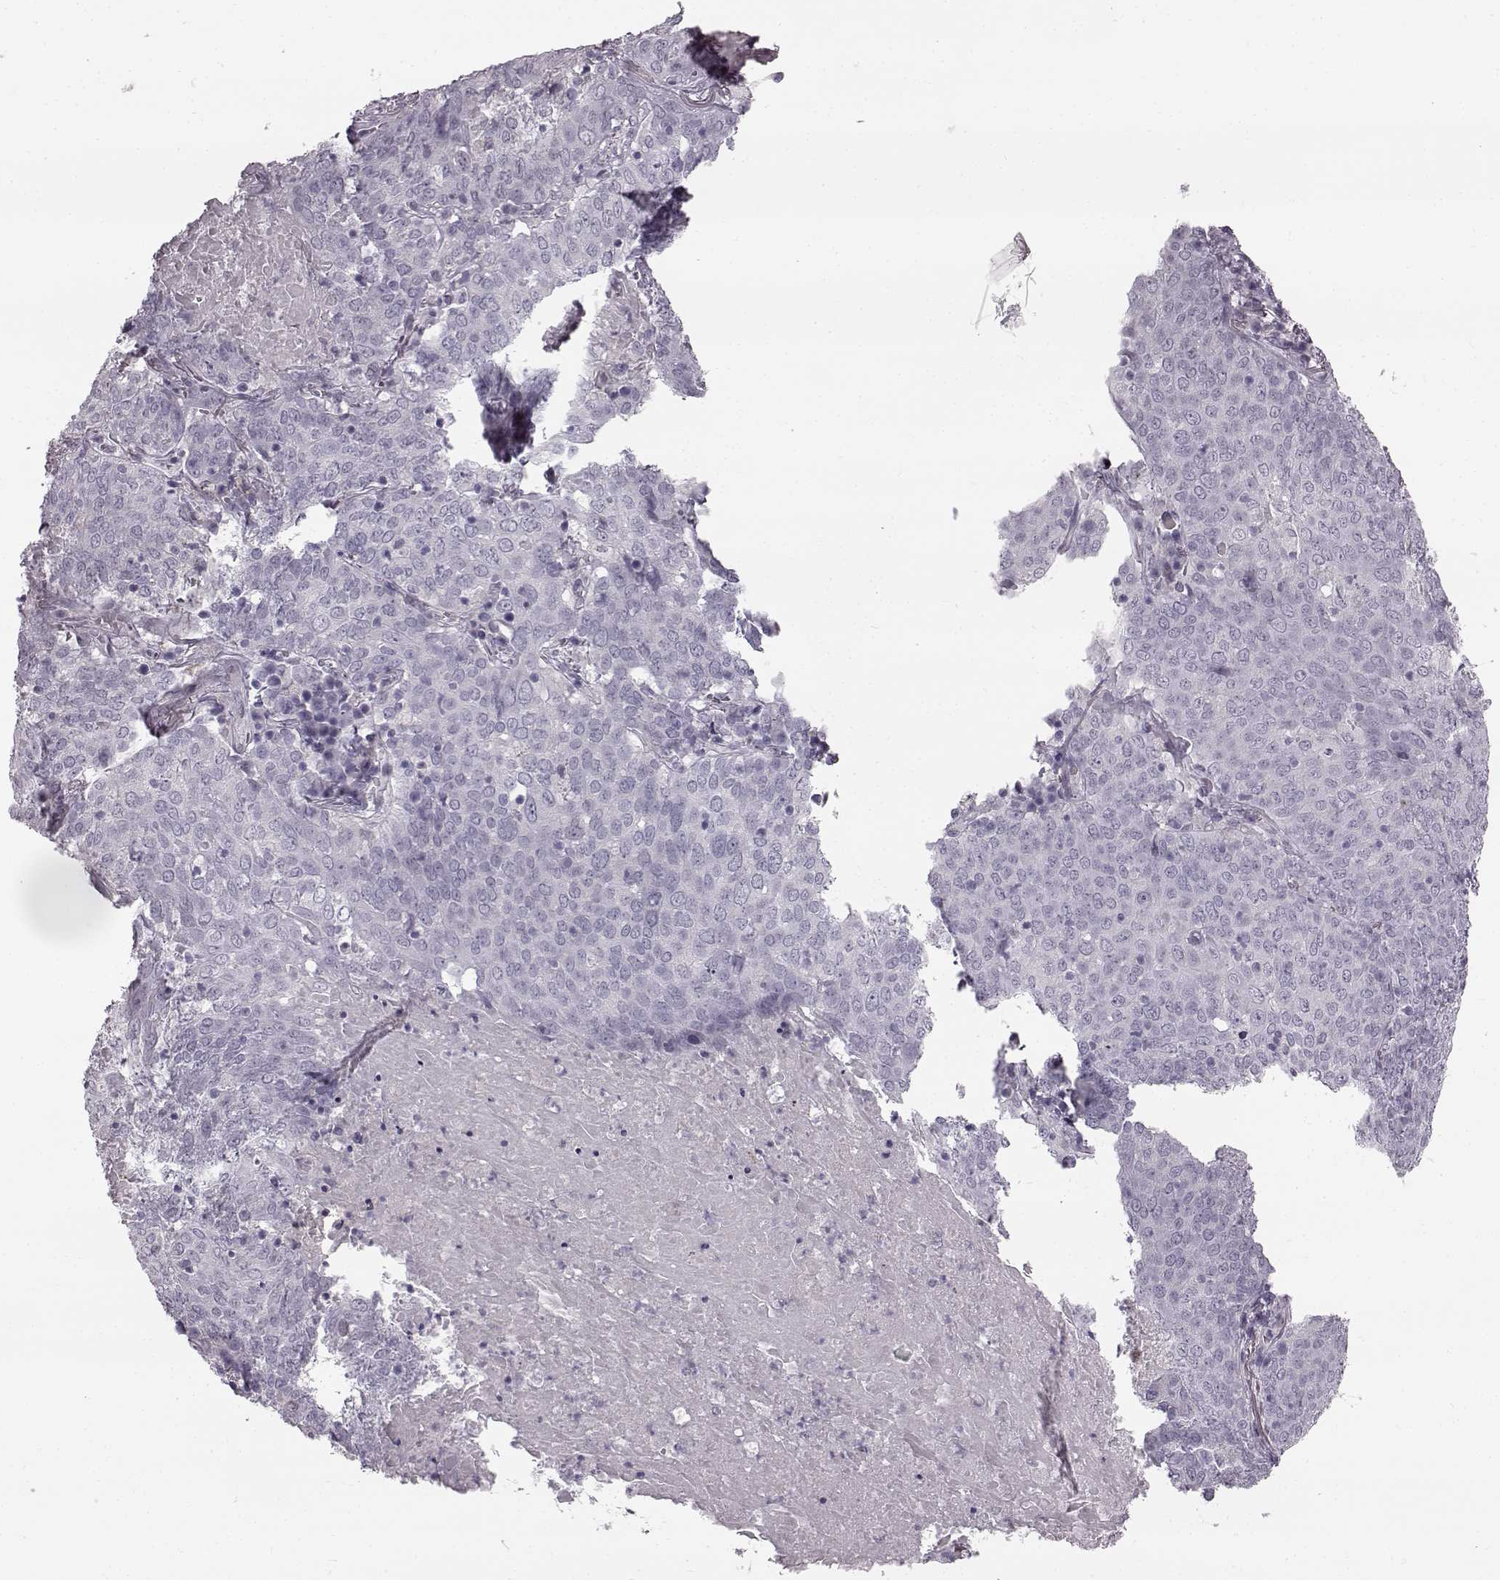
{"staining": {"intensity": "negative", "quantity": "none", "location": "none"}, "tissue": "lung cancer", "cell_type": "Tumor cells", "image_type": "cancer", "snomed": [{"axis": "morphology", "description": "Squamous cell carcinoma, NOS"}, {"axis": "topography", "description": "Lung"}], "caption": "An immunohistochemistry photomicrograph of squamous cell carcinoma (lung) is shown. There is no staining in tumor cells of squamous cell carcinoma (lung). The staining is performed using DAB brown chromogen with nuclei counter-stained in using hematoxylin.", "gene": "TCHHL1", "patient": {"sex": "male", "age": 82}}